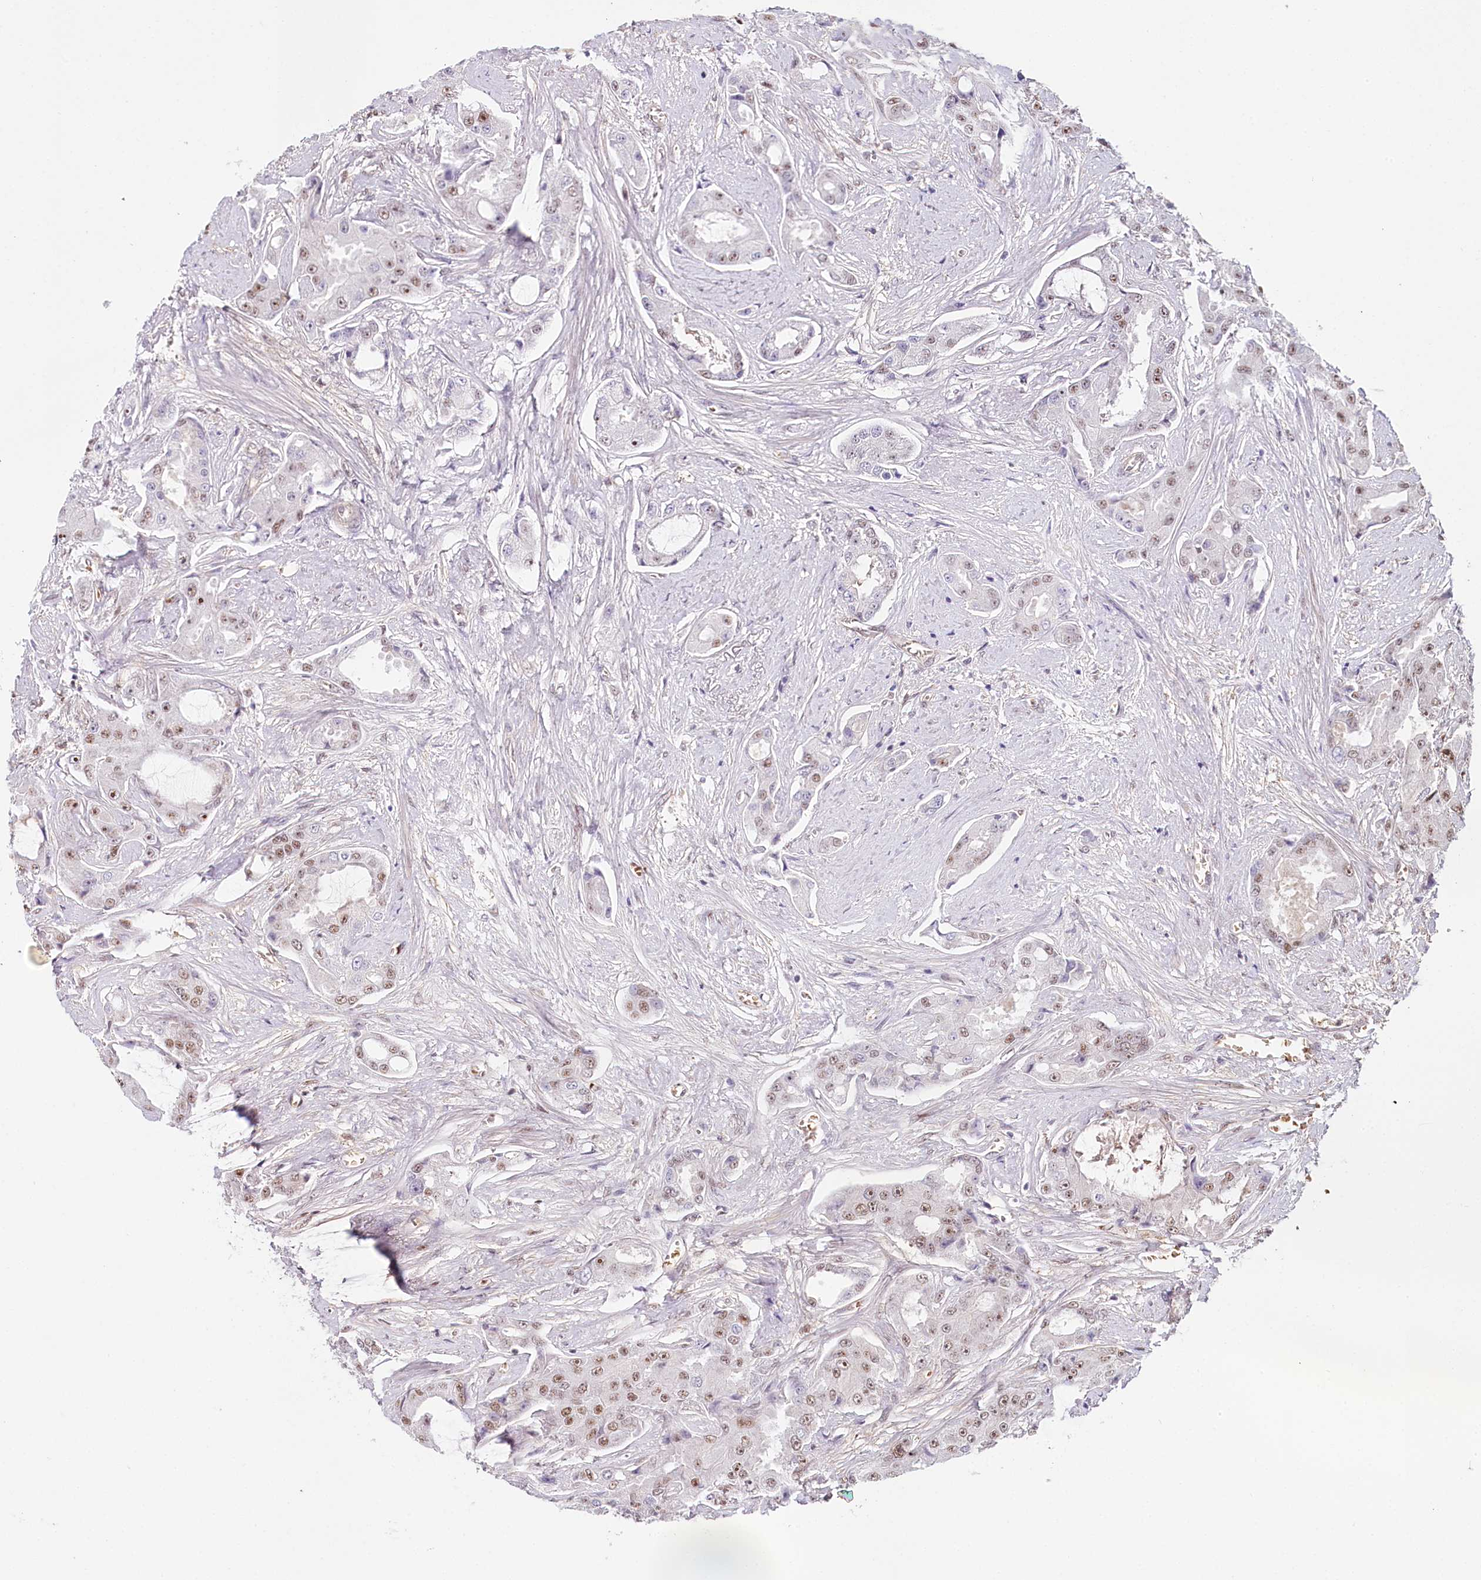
{"staining": {"intensity": "moderate", "quantity": "<25%", "location": "nuclear"}, "tissue": "prostate cancer", "cell_type": "Tumor cells", "image_type": "cancer", "snomed": [{"axis": "morphology", "description": "Adenocarcinoma, High grade"}, {"axis": "topography", "description": "Prostate"}], "caption": "The photomicrograph exhibits immunohistochemical staining of prostate adenocarcinoma (high-grade). There is moderate nuclear positivity is appreciated in approximately <25% of tumor cells. Immunohistochemistry (ihc) stains the protein in brown and the nuclei are stained blue.", "gene": "TUBGCP2", "patient": {"sex": "male", "age": 73}}